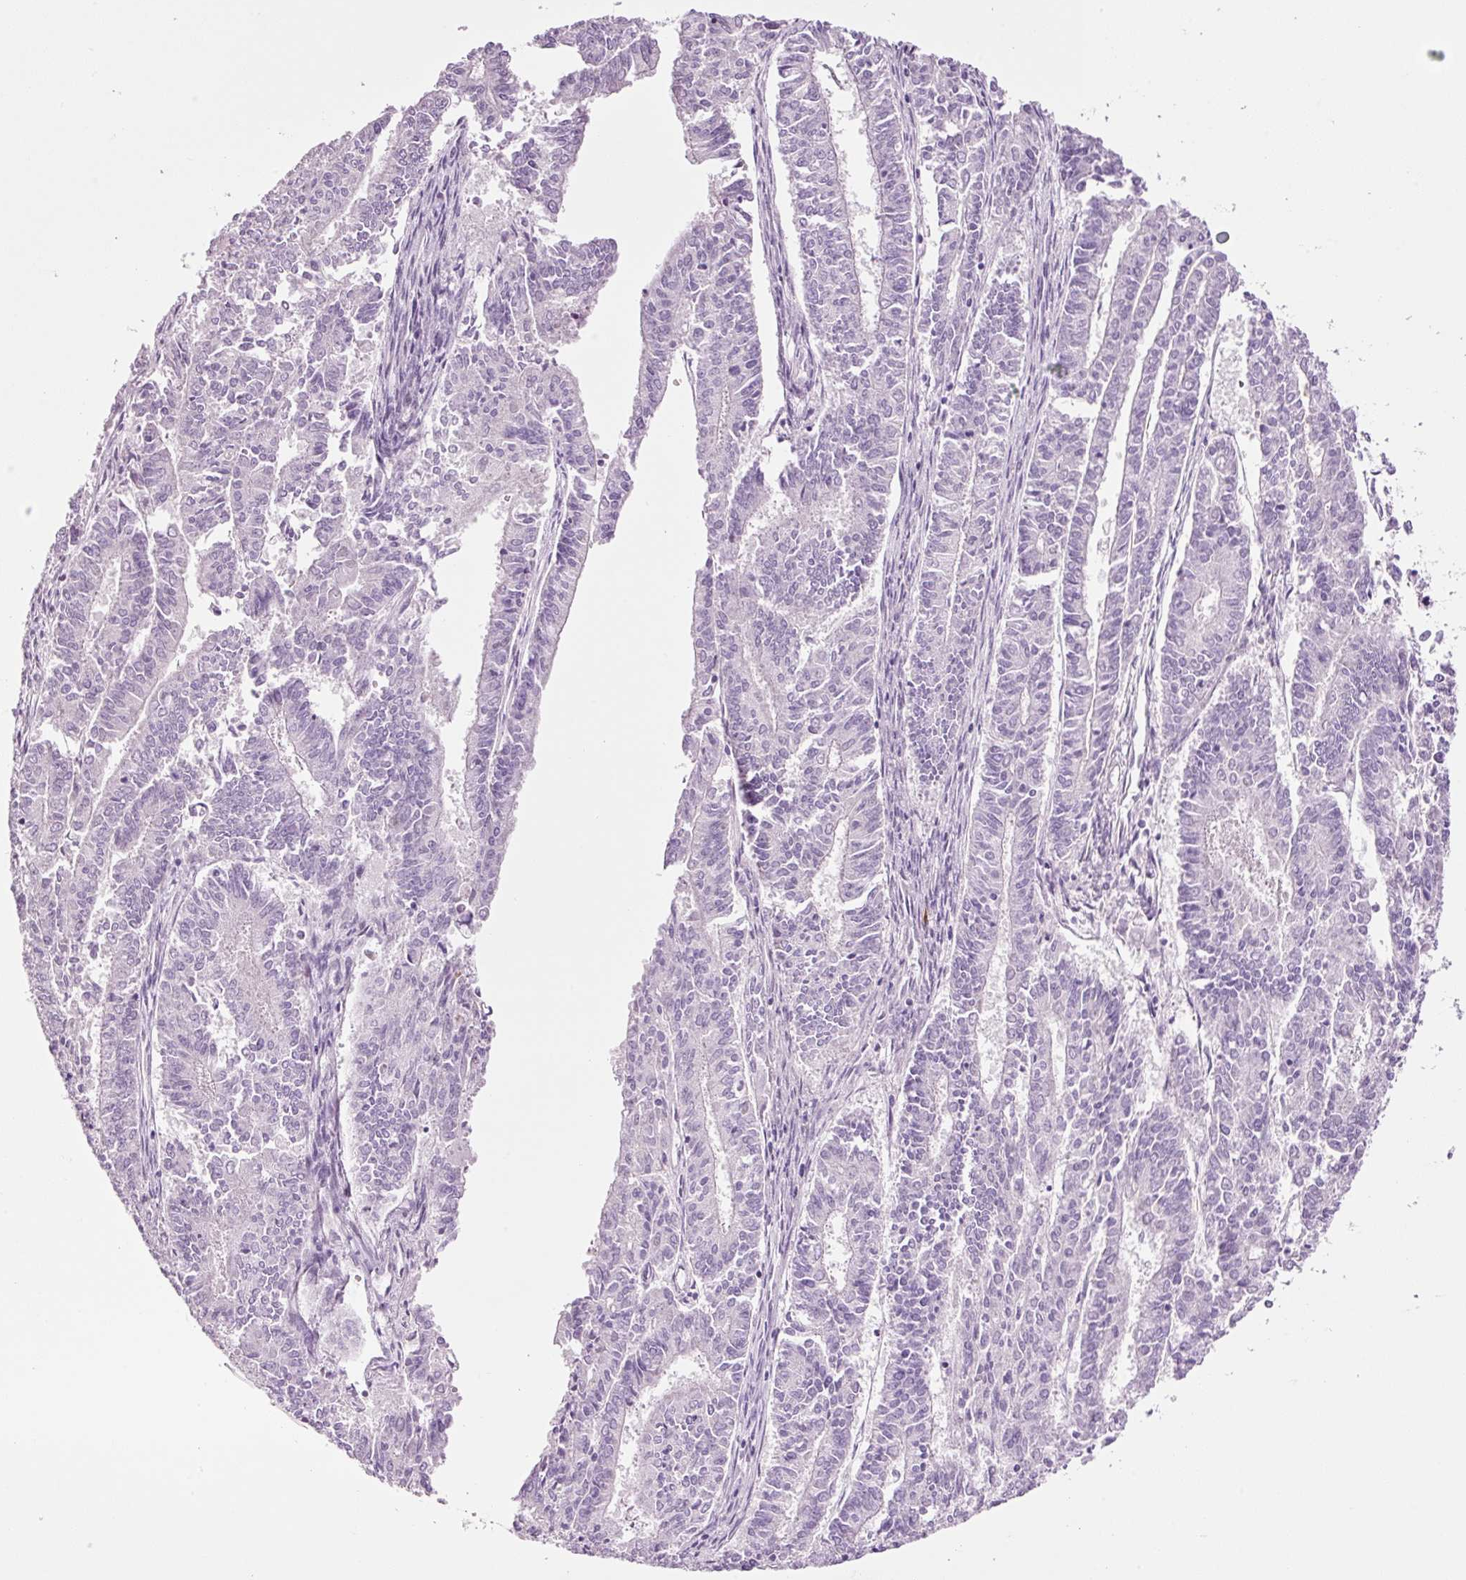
{"staining": {"intensity": "negative", "quantity": "none", "location": "none"}, "tissue": "endometrial cancer", "cell_type": "Tumor cells", "image_type": "cancer", "snomed": [{"axis": "morphology", "description": "Adenocarcinoma, NOS"}, {"axis": "topography", "description": "Endometrium"}], "caption": "An image of endometrial cancer stained for a protein displays no brown staining in tumor cells. (DAB immunohistochemistry (IHC) visualized using brightfield microscopy, high magnification).", "gene": "KLF1", "patient": {"sex": "female", "age": 59}}